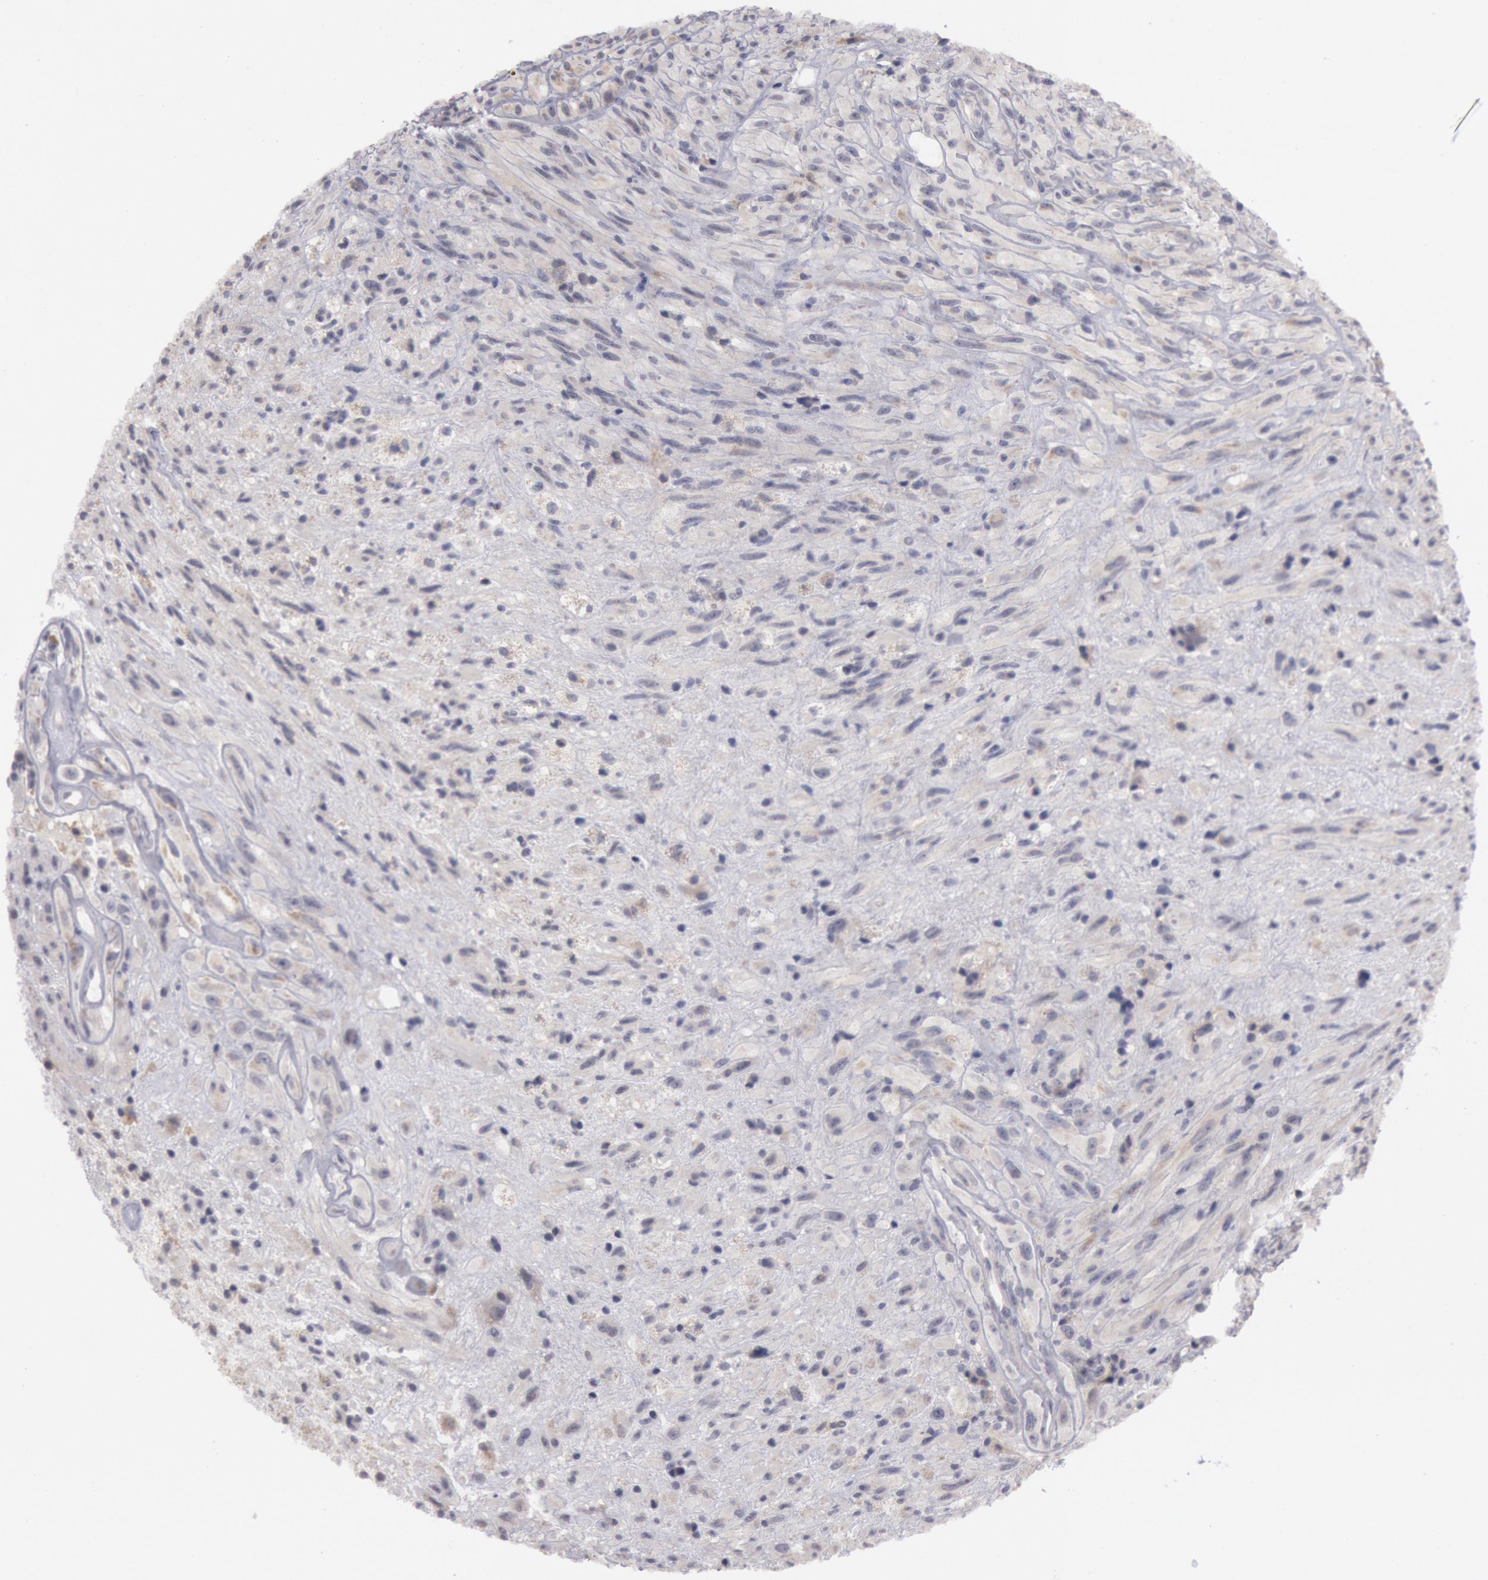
{"staining": {"intensity": "weak", "quantity": "<25%", "location": "cytoplasmic/membranous"}, "tissue": "glioma", "cell_type": "Tumor cells", "image_type": "cancer", "snomed": [{"axis": "morphology", "description": "Glioma, malignant, High grade"}, {"axis": "topography", "description": "Brain"}], "caption": "Immunohistochemistry (IHC) of human glioma demonstrates no expression in tumor cells.", "gene": "JOSD1", "patient": {"sex": "male", "age": 48}}